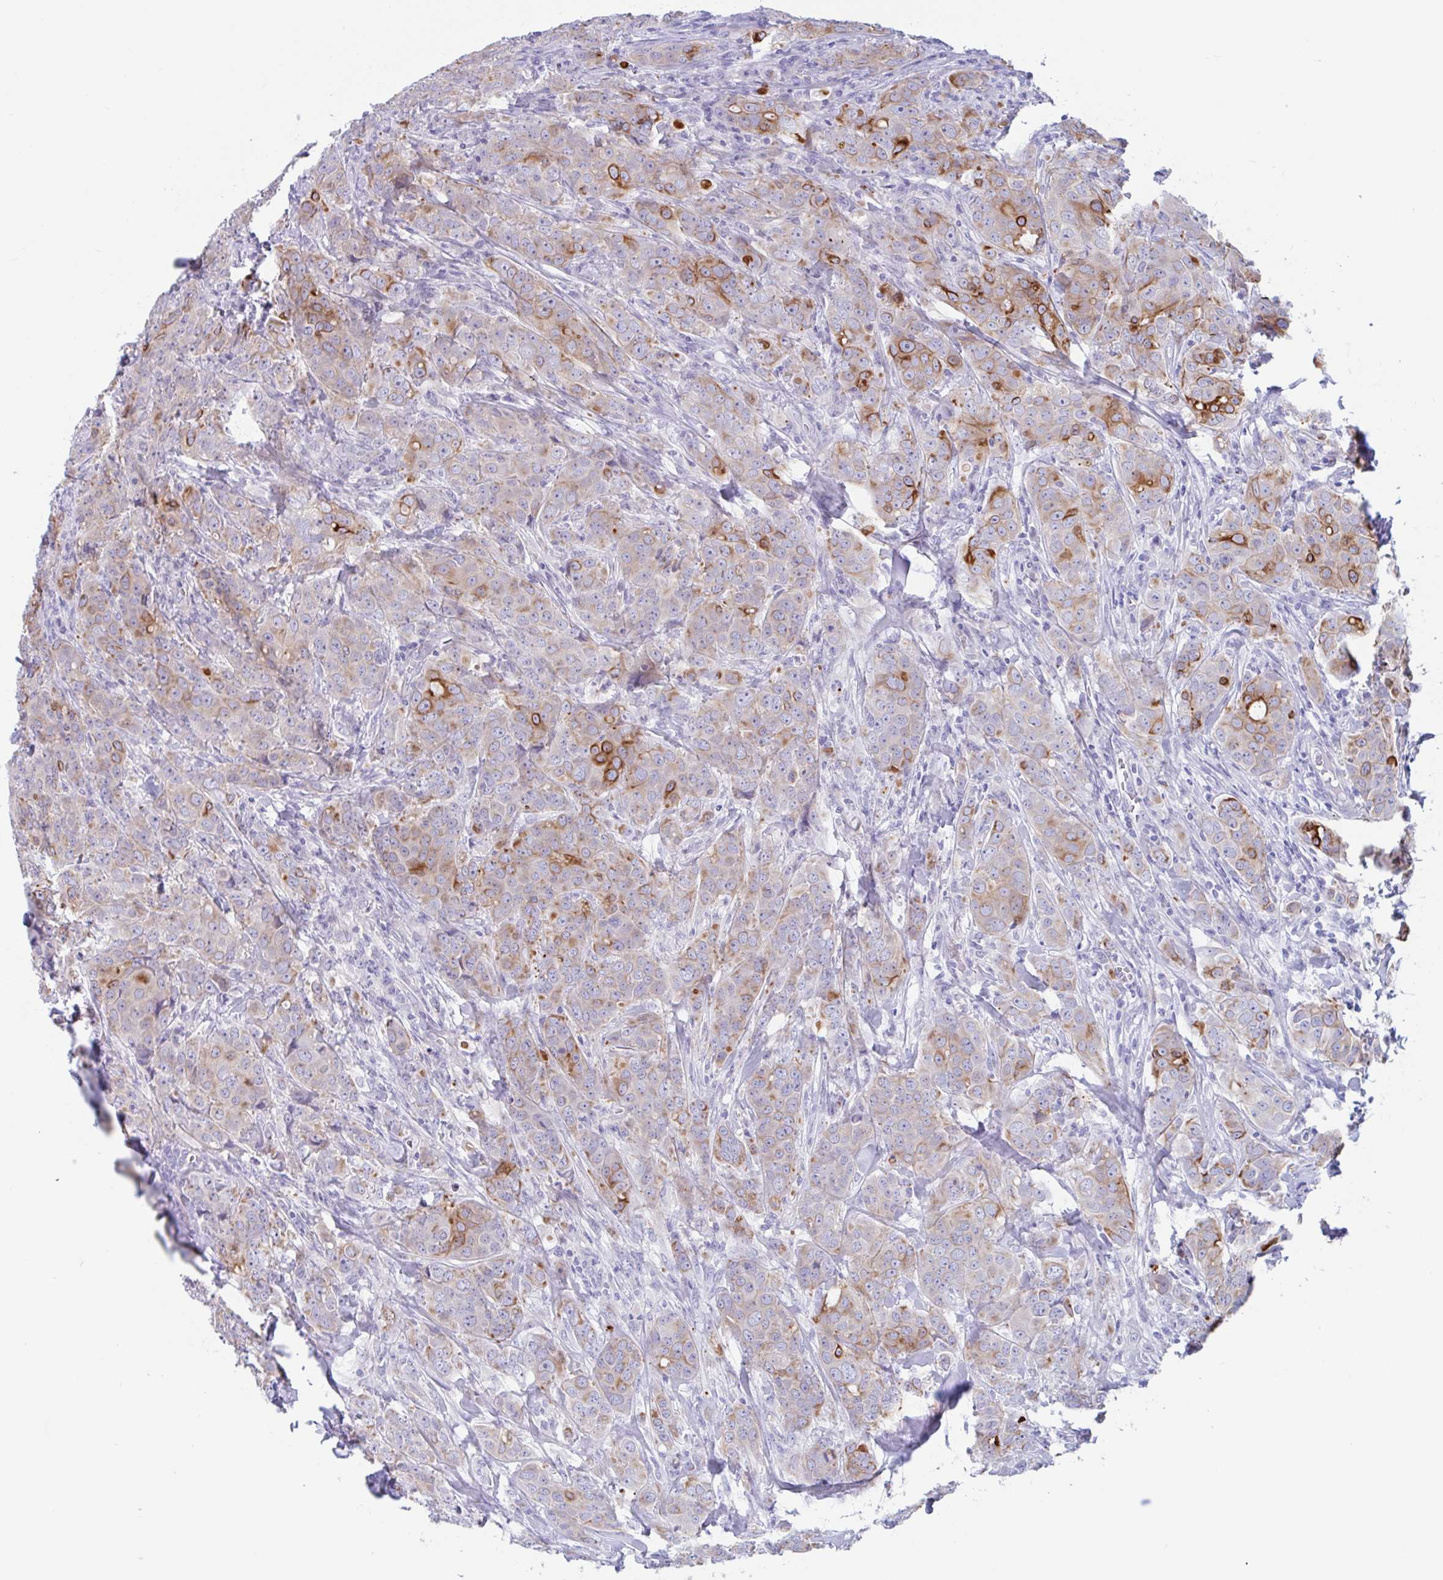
{"staining": {"intensity": "moderate", "quantity": "25%-75%", "location": "cytoplasmic/membranous"}, "tissue": "breast cancer", "cell_type": "Tumor cells", "image_type": "cancer", "snomed": [{"axis": "morphology", "description": "Duct carcinoma"}, {"axis": "topography", "description": "Breast"}], "caption": "Breast invasive ductal carcinoma tissue shows moderate cytoplasmic/membranous positivity in approximately 25%-75% of tumor cells, visualized by immunohistochemistry. The staining was performed using DAB to visualize the protein expression in brown, while the nuclei were stained in blue with hematoxylin (Magnification: 20x).", "gene": "OR6N2", "patient": {"sex": "female", "age": 43}}